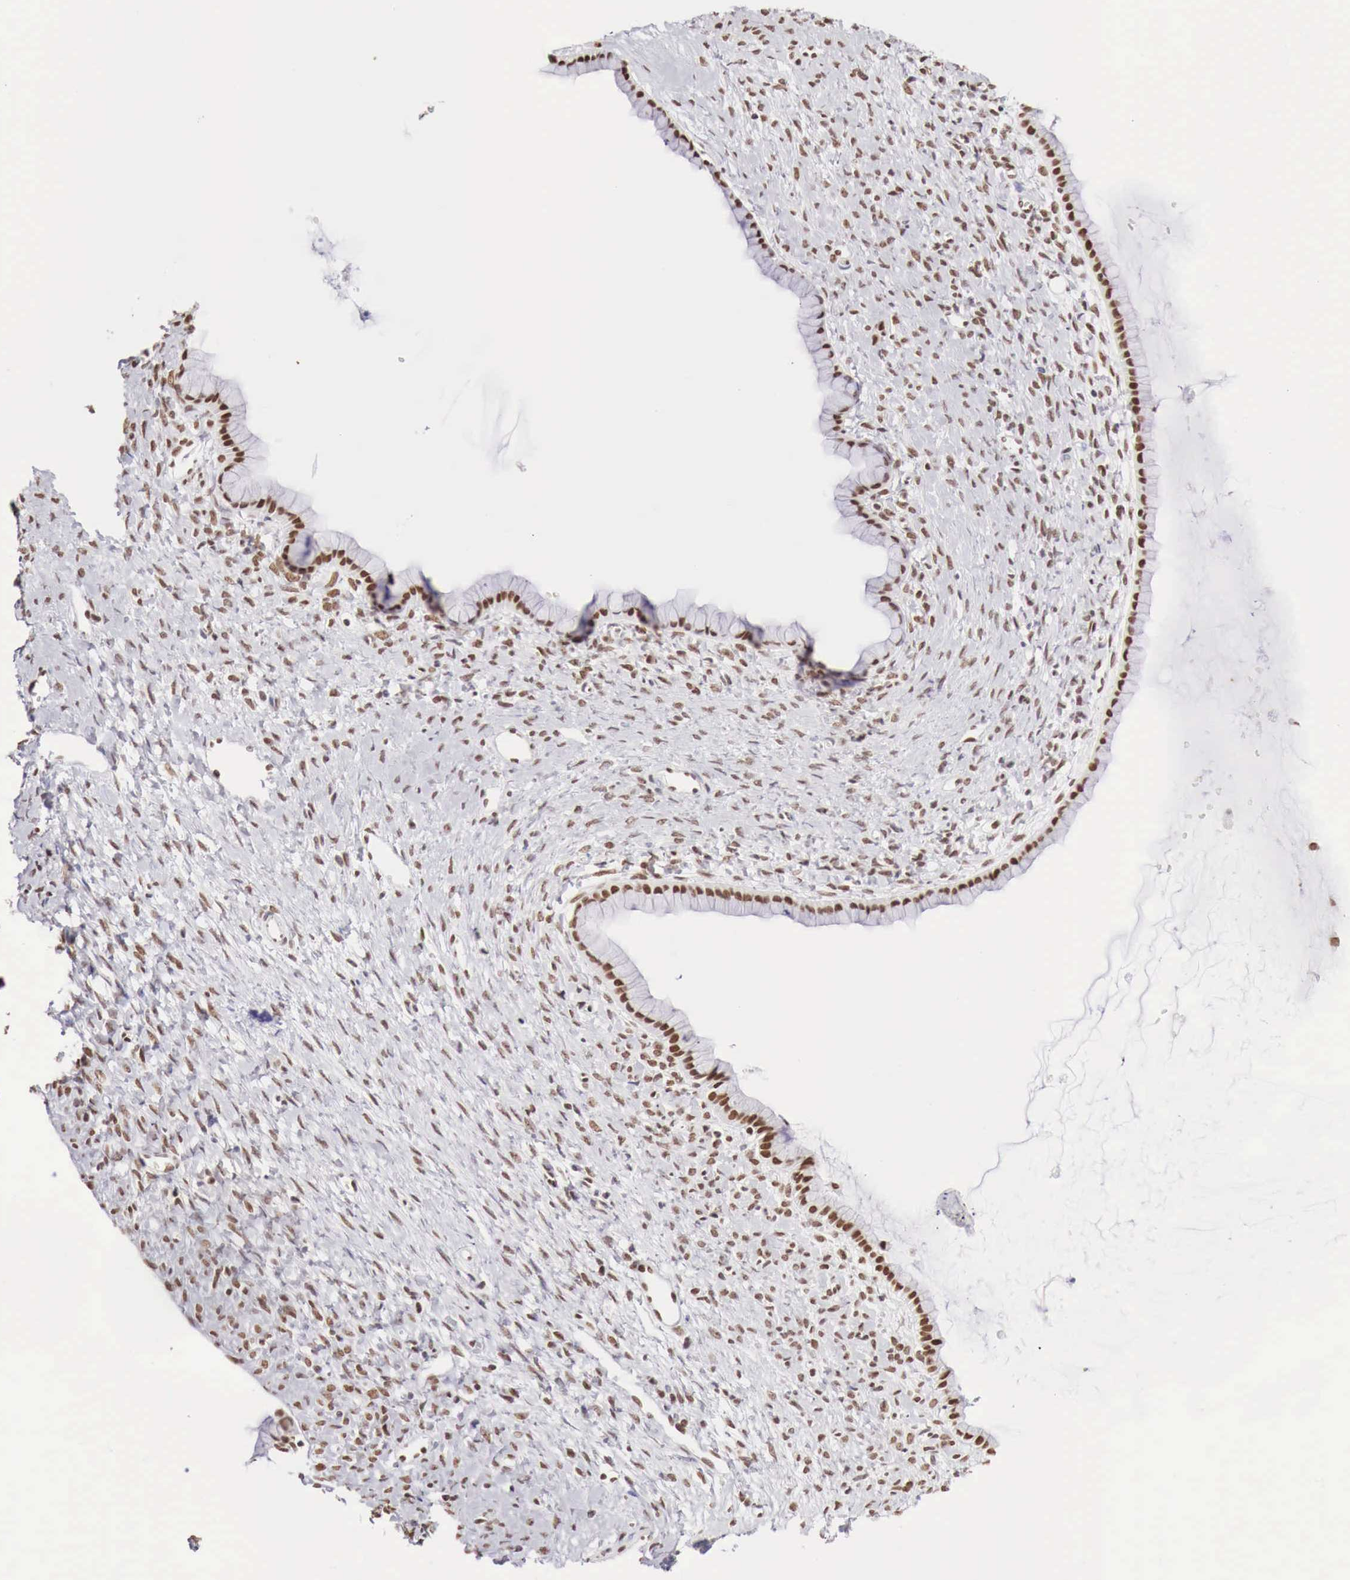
{"staining": {"intensity": "weak", "quantity": "25%-75%", "location": "nuclear"}, "tissue": "ovarian cancer", "cell_type": "Tumor cells", "image_type": "cancer", "snomed": [{"axis": "morphology", "description": "Cystadenocarcinoma, mucinous, NOS"}, {"axis": "topography", "description": "Ovary"}], "caption": "Immunohistochemical staining of human ovarian cancer exhibits low levels of weak nuclear staining in approximately 25%-75% of tumor cells.", "gene": "PHF14", "patient": {"sex": "female", "age": 25}}